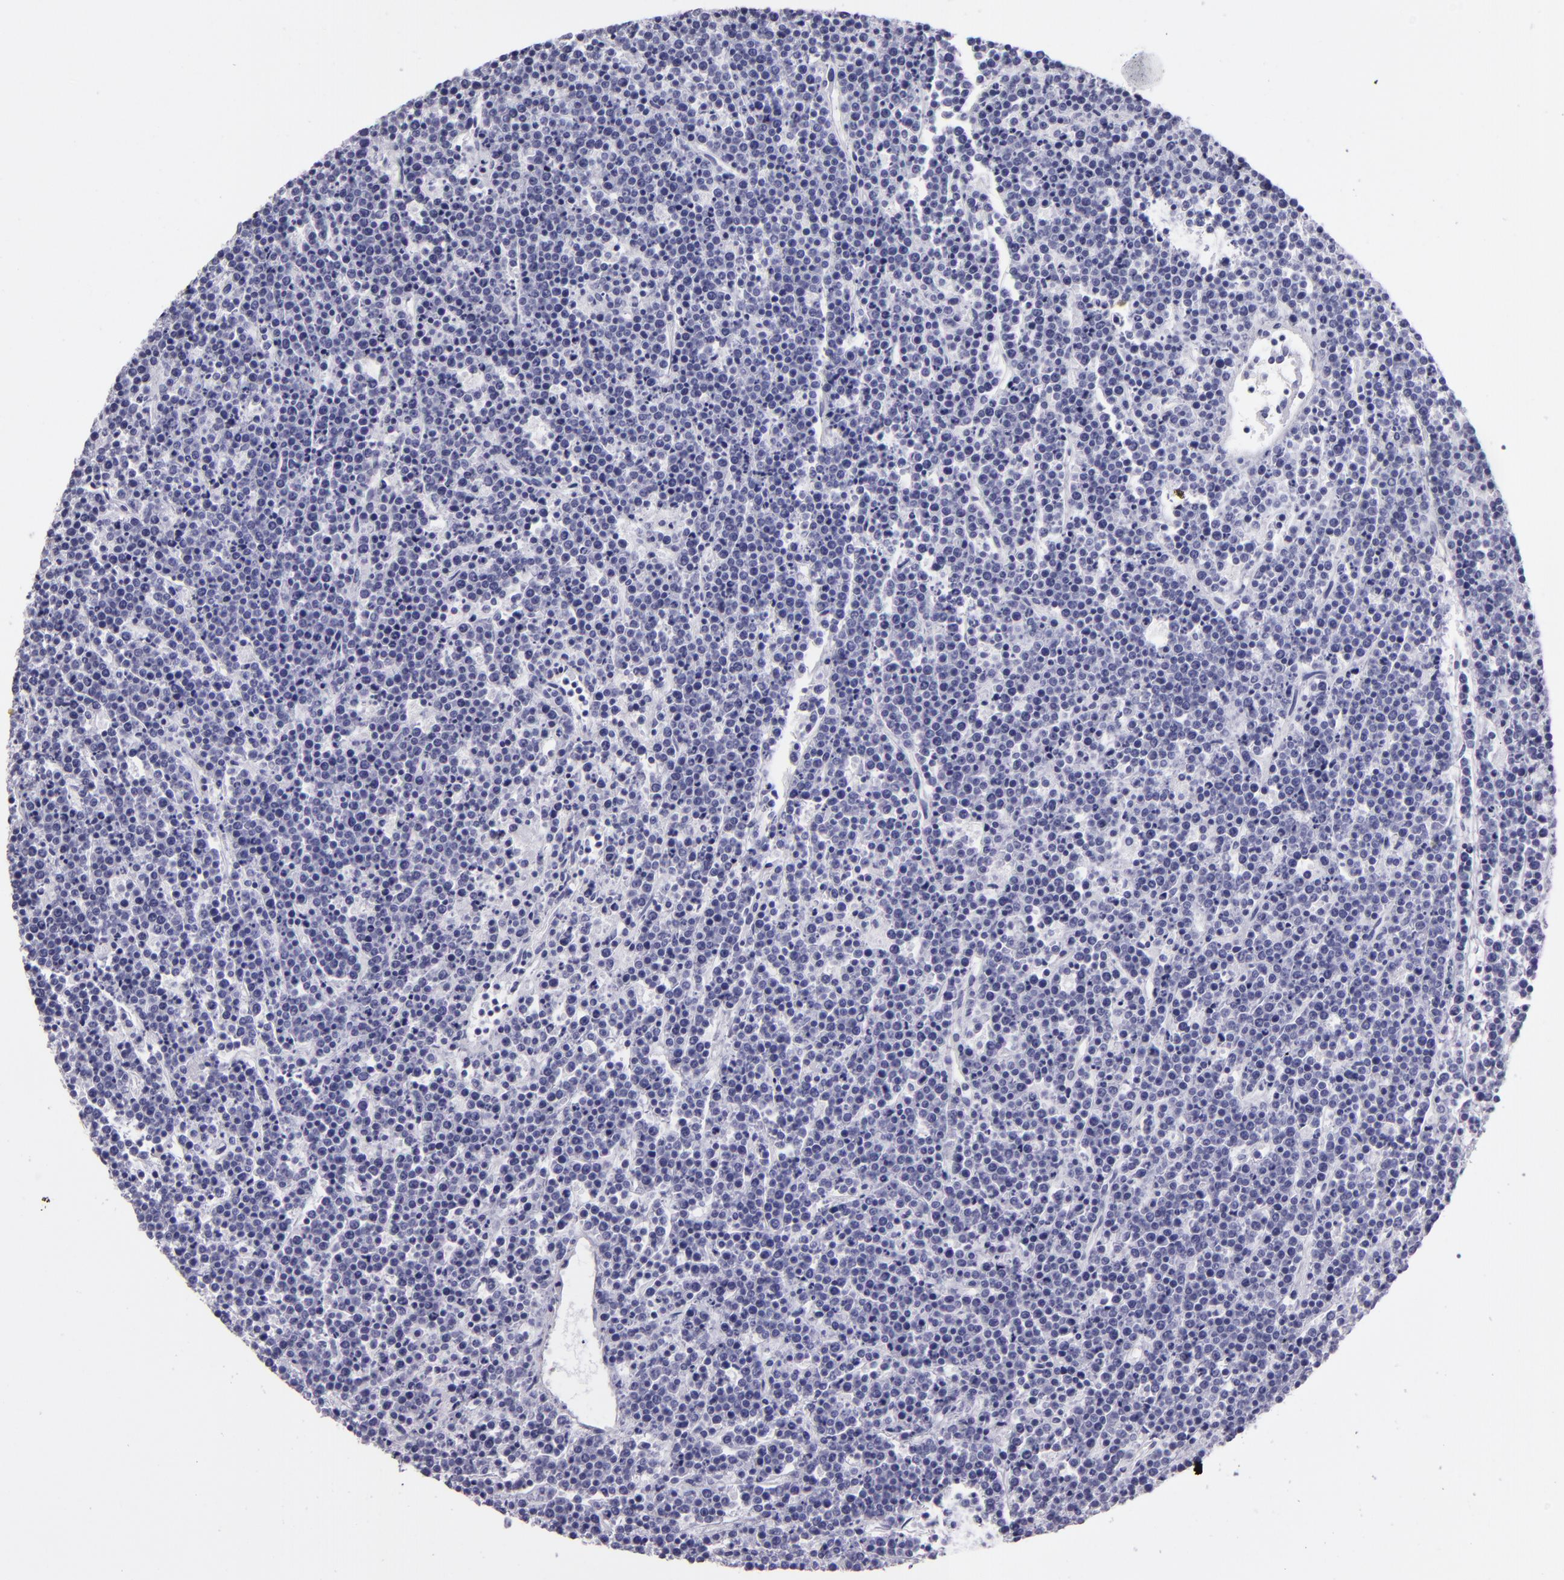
{"staining": {"intensity": "negative", "quantity": "none", "location": "none"}, "tissue": "lymphoma", "cell_type": "Tumor cells", "image_type": "cancer", "snomed": [{"axis": "morphology", "description": "Malignant lymphoma, non-Hodgkin's type, High grade"}, {"axis": "topography", "description": "Ovary"}], "caption": "DAB (3,3'-diaminobenzidine) immunohistochemical staining of lymphoma shows no significant staining in tumor cells.", "gene": "CR2", "patient": {"sex": "female", "age": 56}}